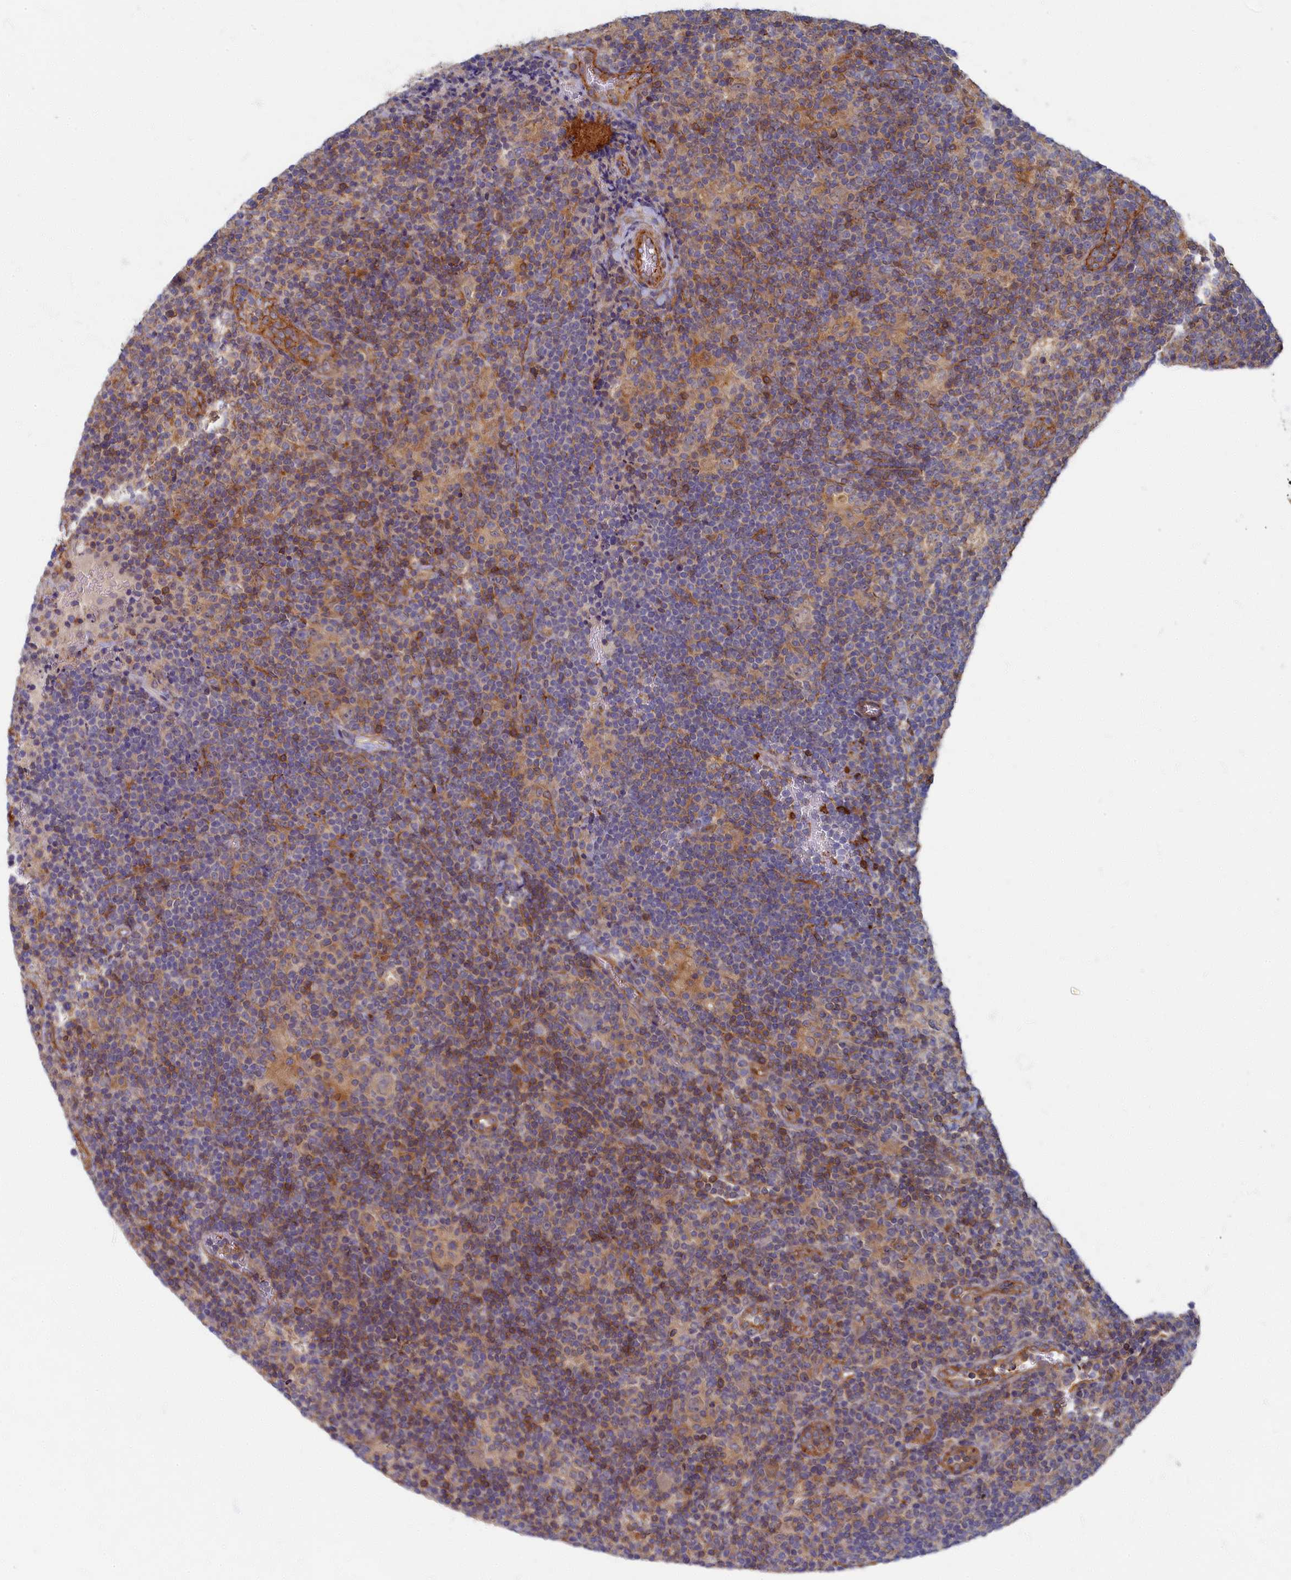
{"staining": {"intensity": "weak", "quantity": "25%-75%", "location": "cytoplasmic/membranous"}, "tissue": "lymphoma", "cell_type": "Tumor cells", "image_type": "cancer", "snomed": [{"axis": "morphology", "description": "Hodgkin's disease, NOS"}, {"axis": "topography", "description": "Lymph node"}], "caption": "A brown stain labels weak cytoplasmic/membranous expression of a protein in lymphoma tumor cells.", "gene": "PSMG2", "patient": {"sex": "female", "age": 57}}